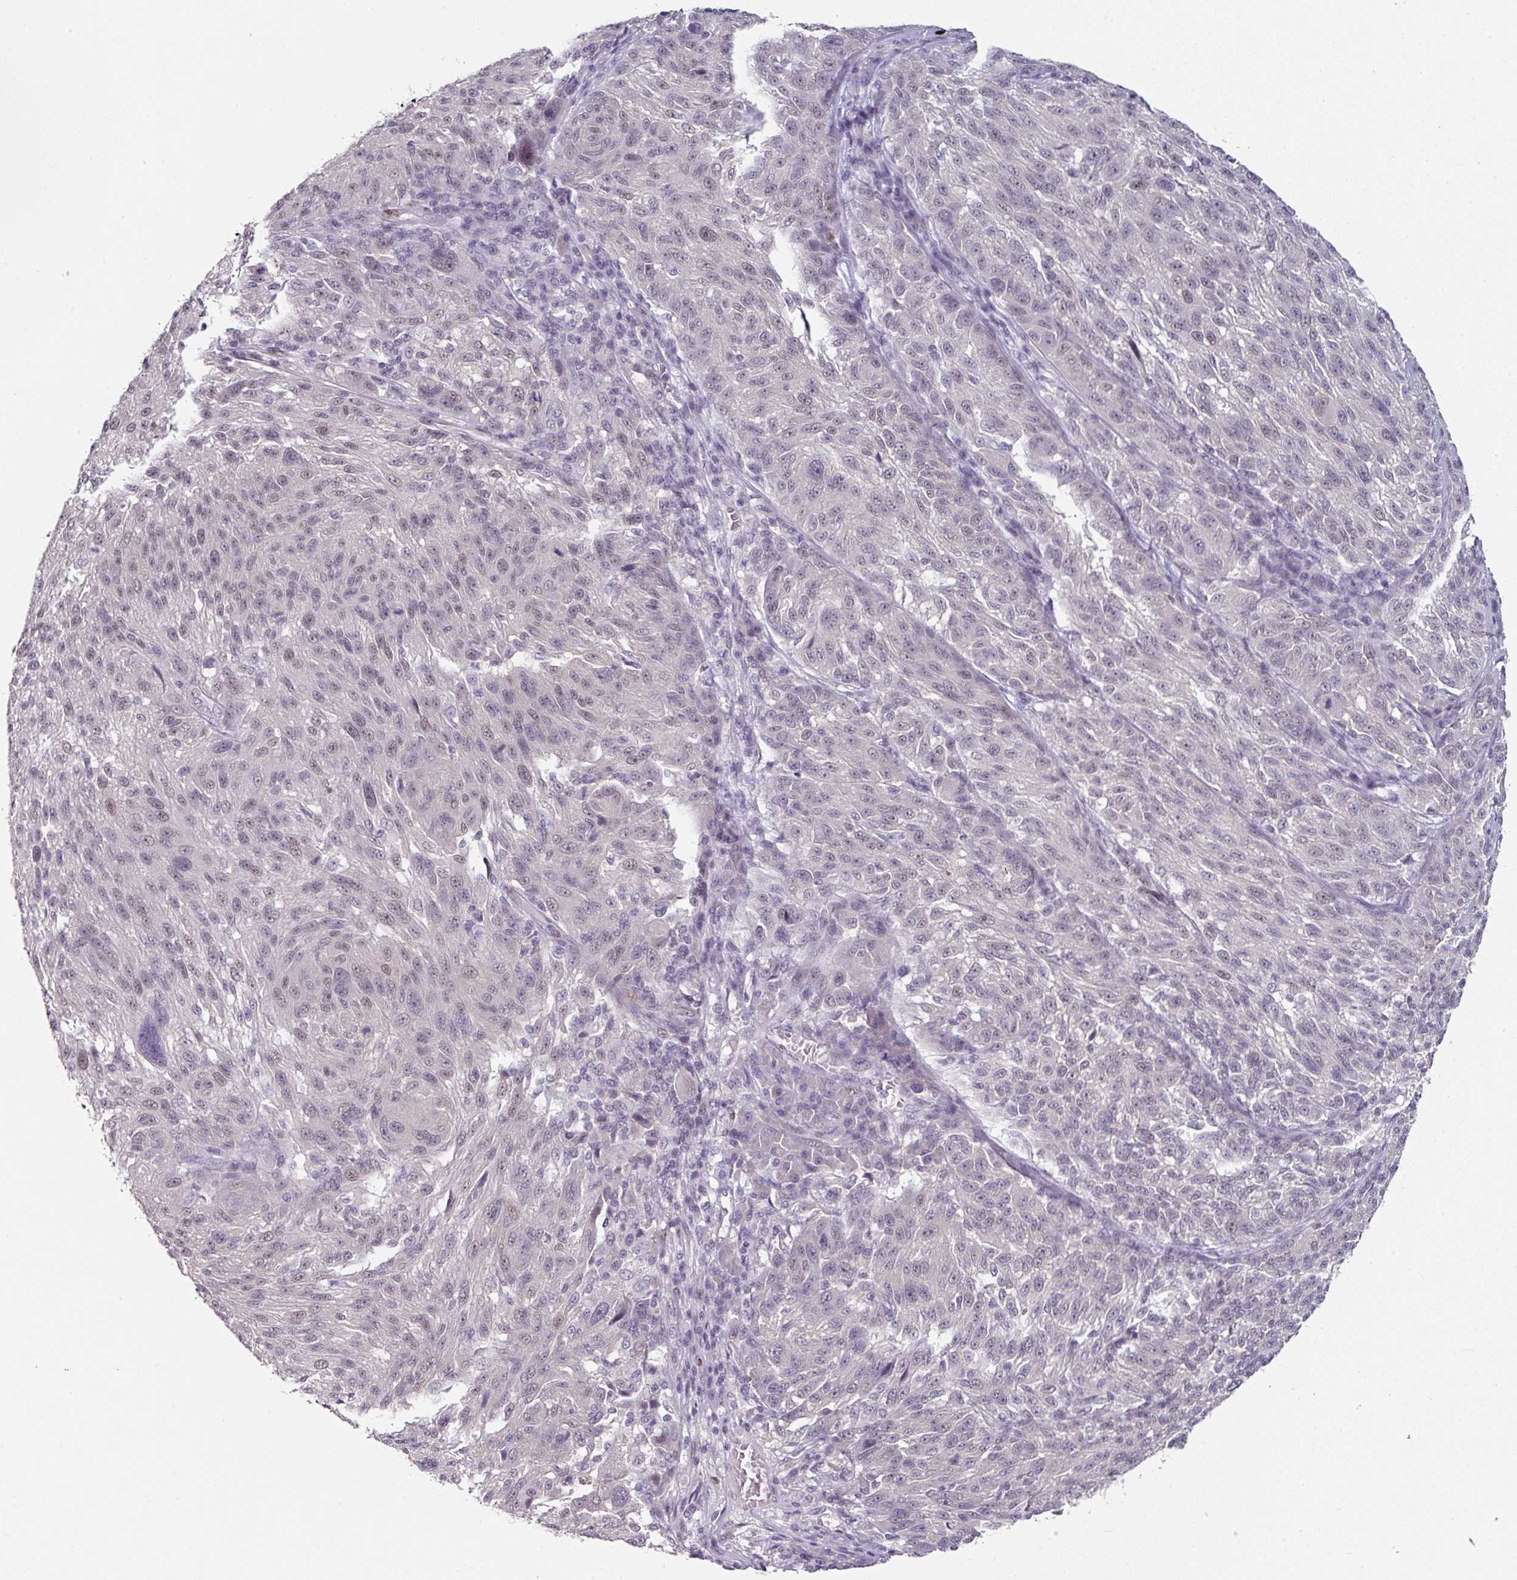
{"staining": {"intensity": "weak", "quantity": ">75%", "location": "nuclear"}, "tissue": "melanoma", "cell_type": "Tumor cells", "image_type": "cancer", "snomed": [{"axis": "morphology", "description": "Malignant melanoma, NOS"}, {"axis": "topography", "description": "Skin"}], "caption": "Human malignant melanoma stained for a protein (brown) demonstrates weak nuclear positive expression in about >75% of tumor cells.", "gene": "ELK1", "patient": {"sex": "male", "age": 53}}